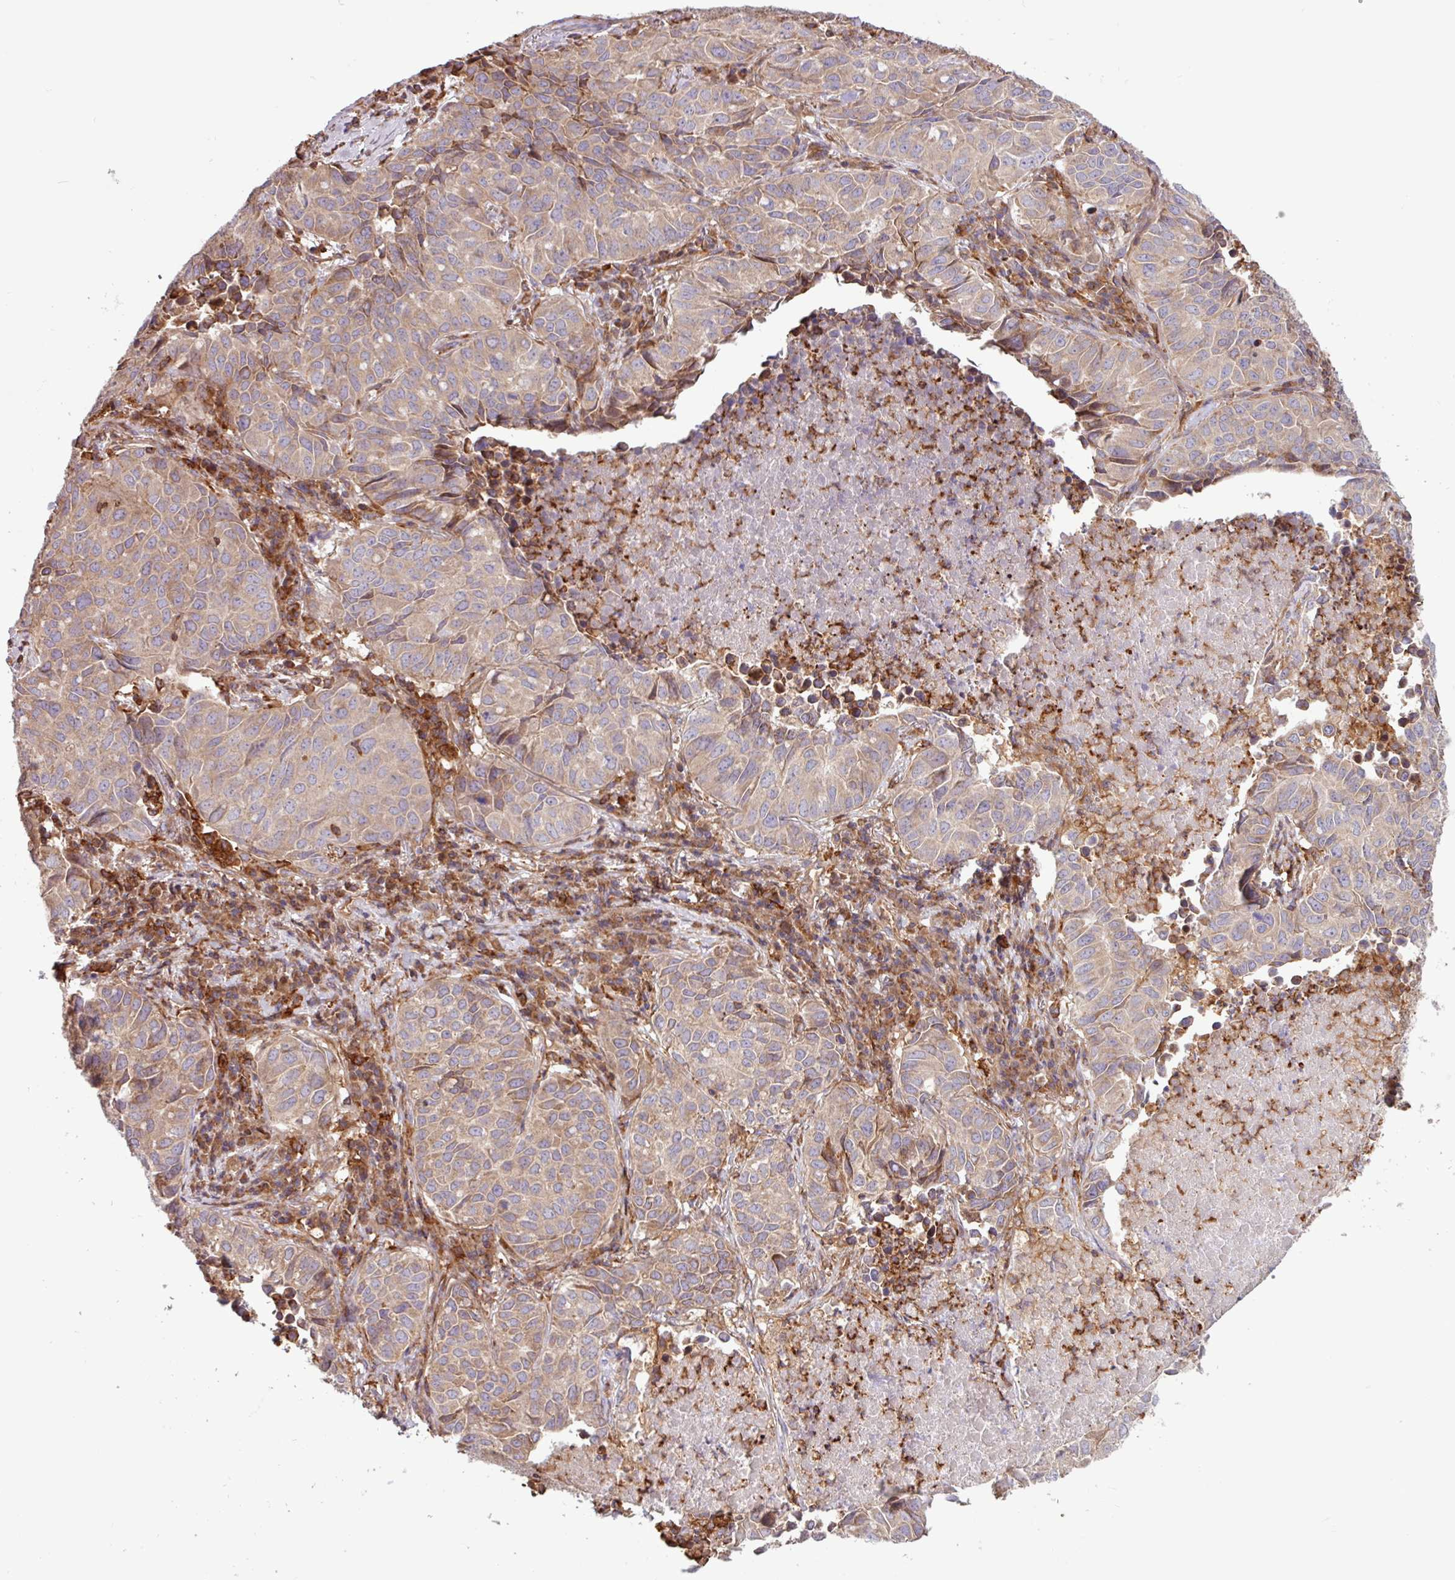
{"staining": {"intensity": "weak", "quantity": "25%-75%", "location": "cytoplasmic/membranous"}, "tissue": "lung cancer", "cell_type": "Tumor cells", "image_type": "cancer", "snomed": [{"axis": "morphology", "description": "Adenocarcinoma, NOS"}, {"axis": "topography", "description": "Lung"}], "caption": "A high-resolution photomicrograph shows immunohistochemistry (IHC) staining of lung cancer, which displays weak cytoplasmic/membranous staining in approximately 25%-75% of tumor cells.", "gene": "ACTR3", "patient": {"sex": "female", "age": 50}}